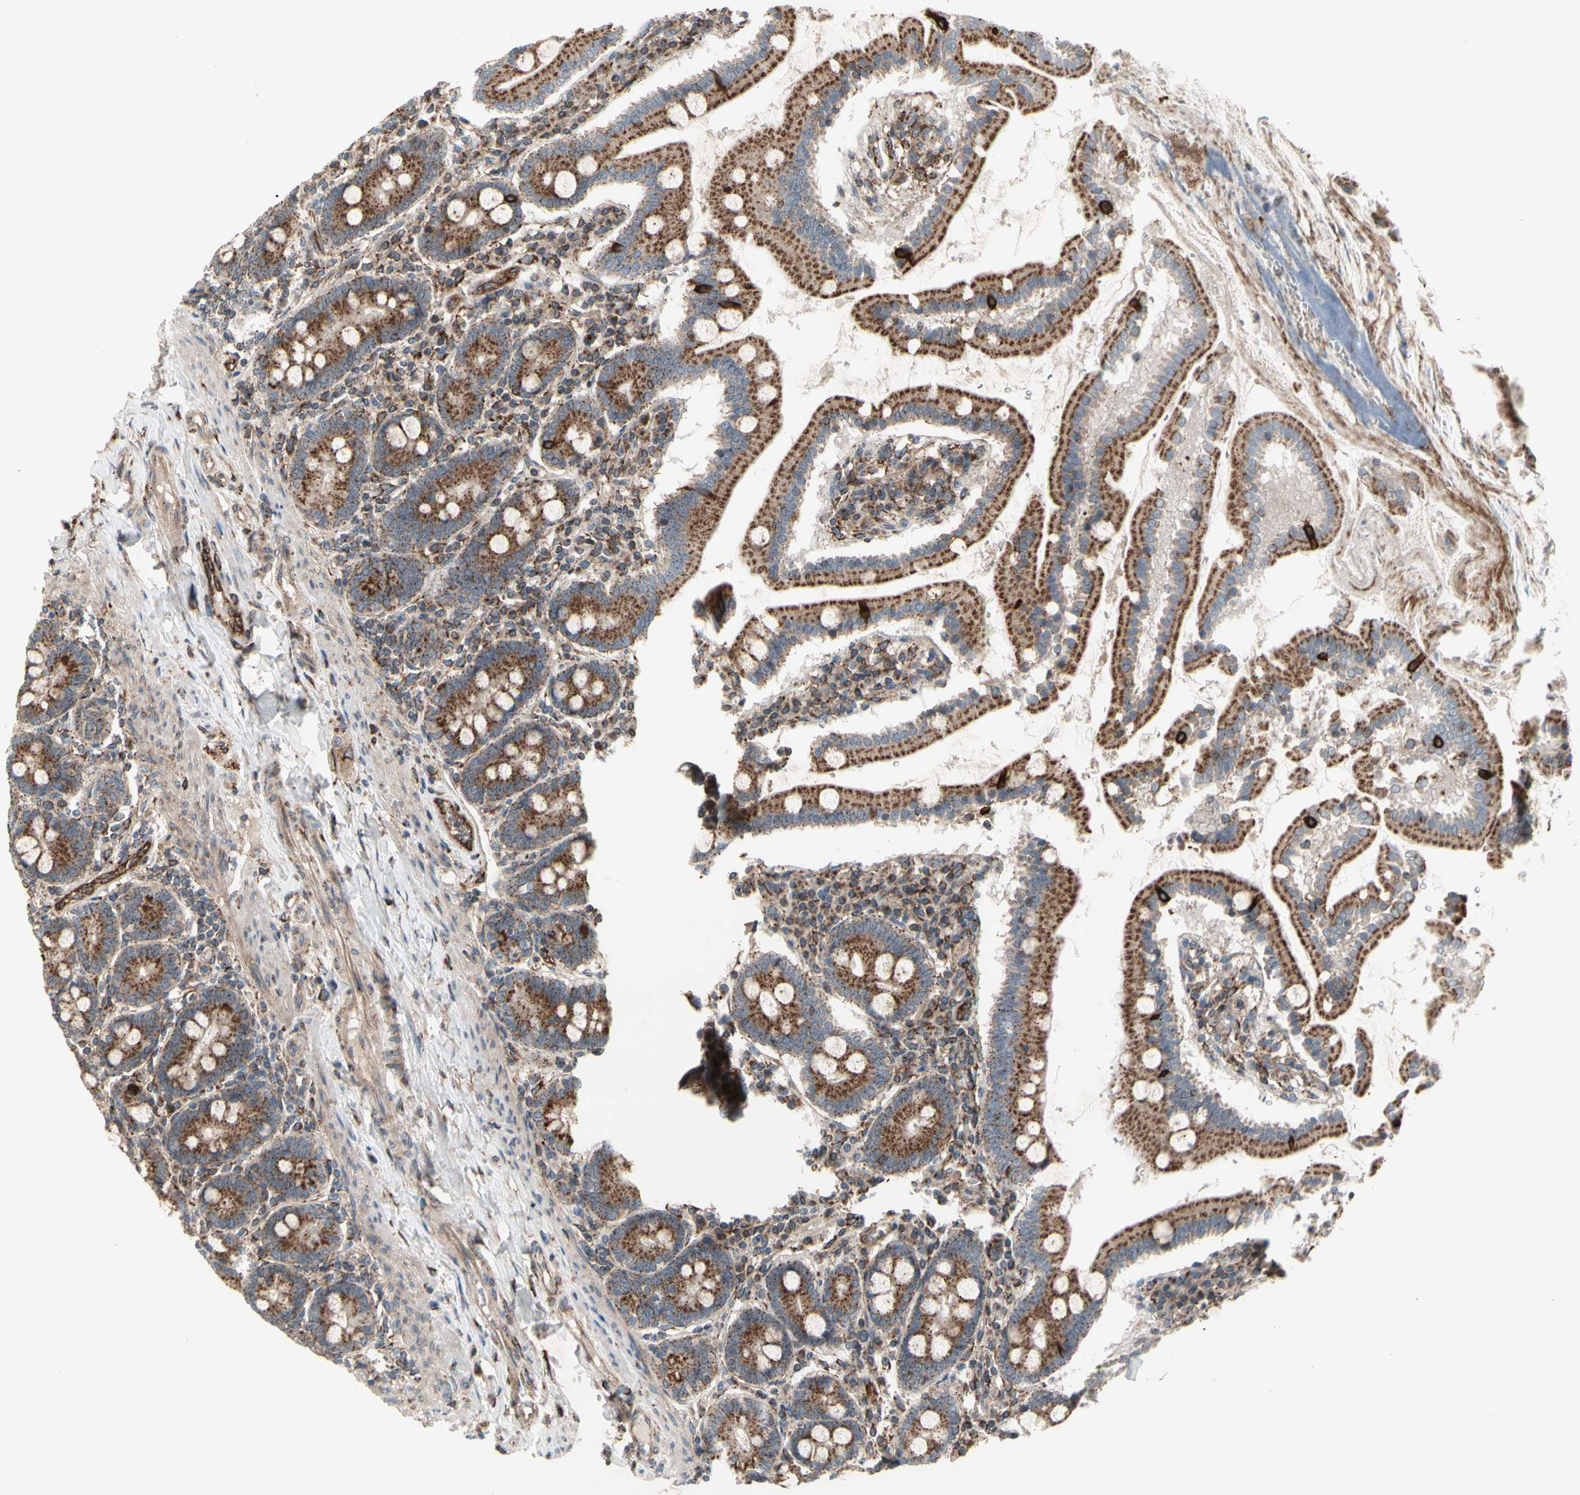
{"staining": {"intensity": "strong", "quantity": ">75%", "location": "cytoplasmic/membranous"}, "tissue": "duodenum", "cell_type": "Glandular cells", "image_type": "normal", "snomed": [{"axis": "morphology", "description": "Normal tissue, NOS"}, {"axis": "topography", "description": "Duodenum"}], "caption": "IHC (DAB) staining of normal human duodenum shows strong cytoplasmic/membranous protein positivity in approximately >75% of glandular cells.", "gene": "SLC39A9", "patient": {"sex": "male", "age": 50}}